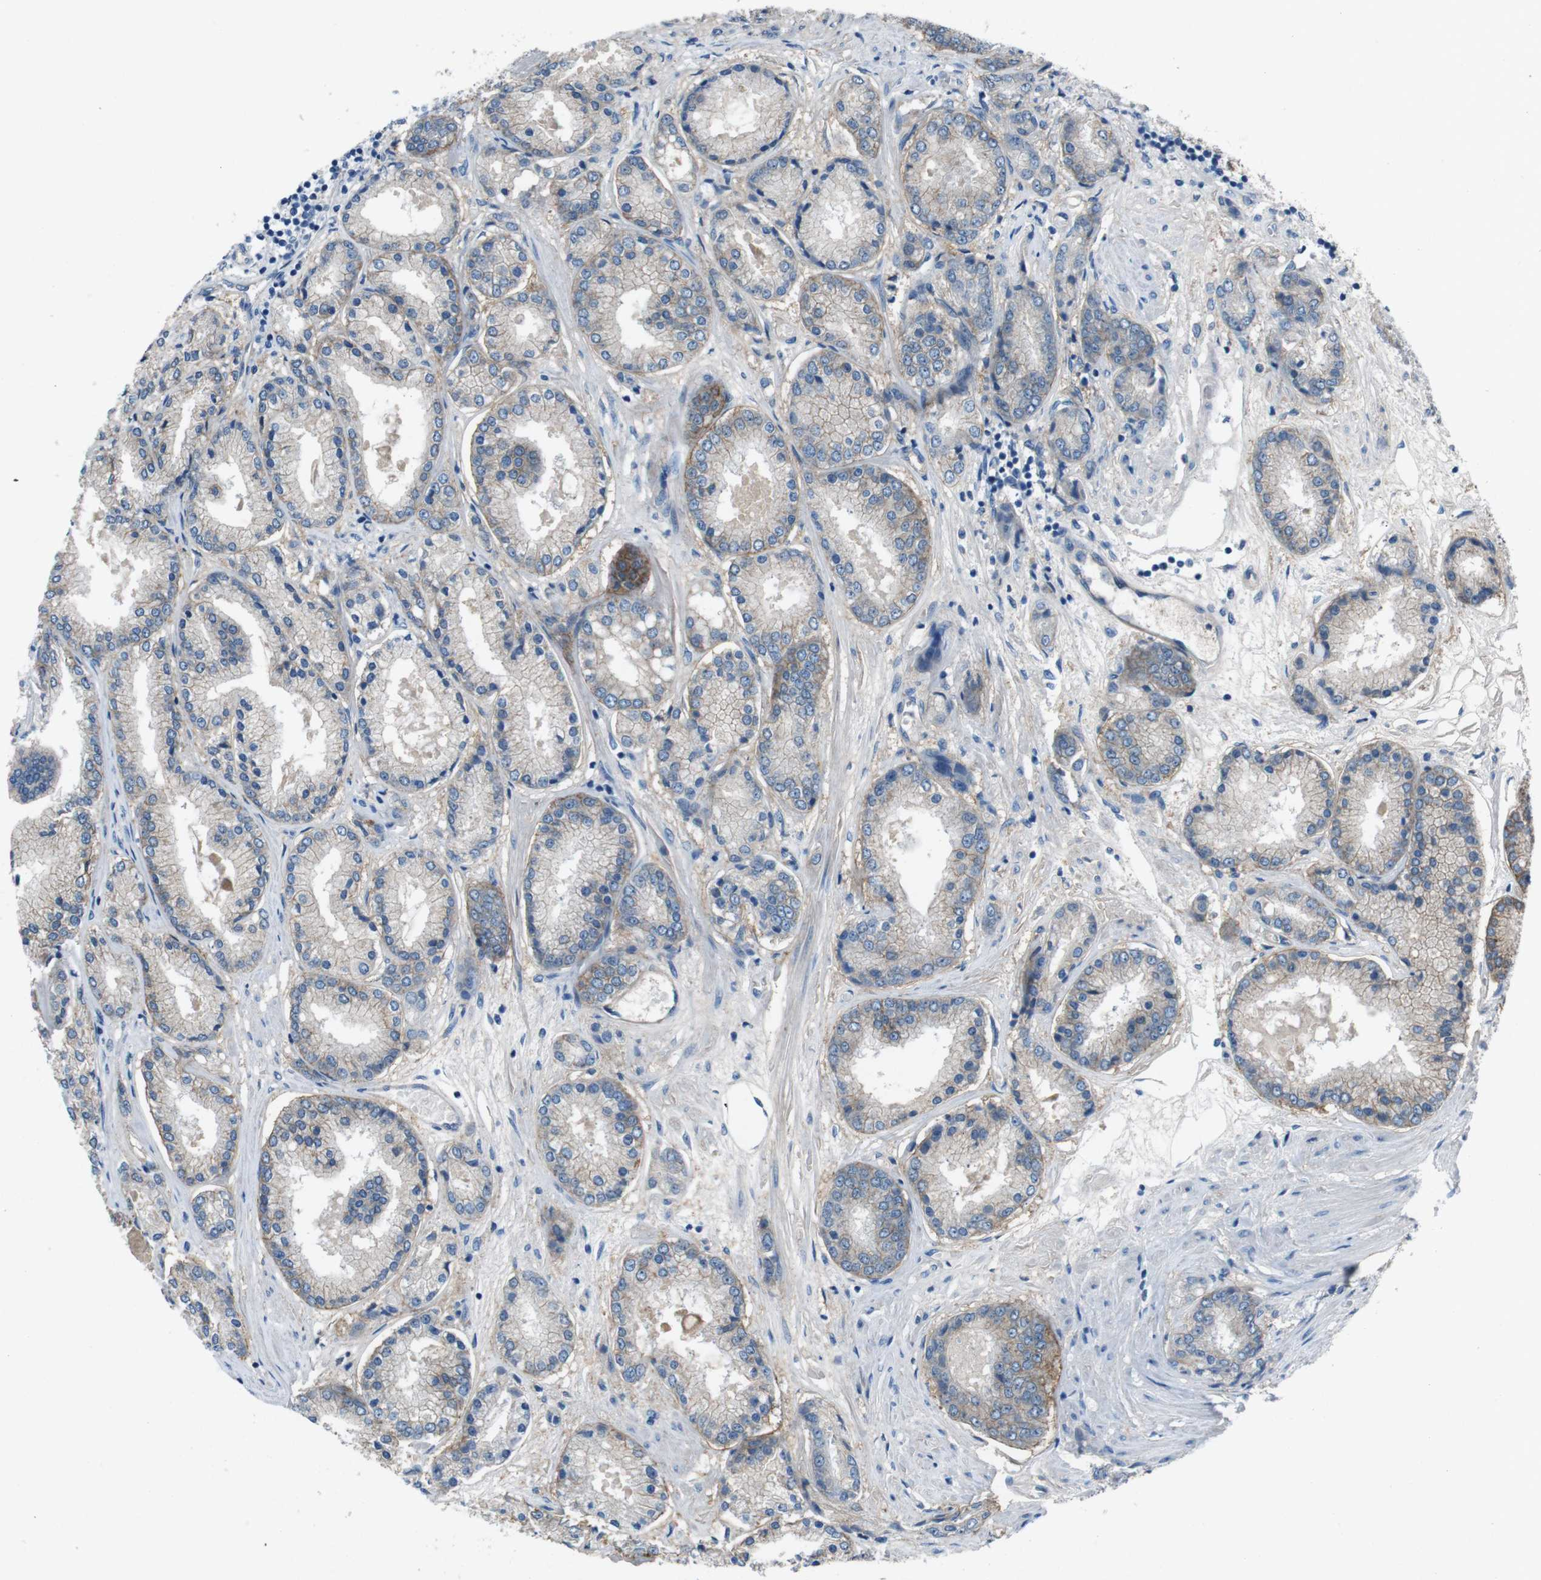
{"staining": {"intensity": "weak", "quantity": "<25%", "location": "cytoplasmic/membranous"}, "tissue": "prostate cancer", "cell_type": "Tumor cells", "image_type": "cancer", "snomed": [{"axis": "morphology", "description": "Adenocarcinoma, High grade"}, {"axis": "topography", "description": "Prostate"}], "caption": "Immunohistochemical staining of high-grade adenocarcinoma (prostate) exhibits no significant positivity in tumor cells. (DAB immunohistochemistry visualized using brightfield microscopy, high magnification).", "gene": "PVR", "patient": {"sex": "male", "age": 59}}